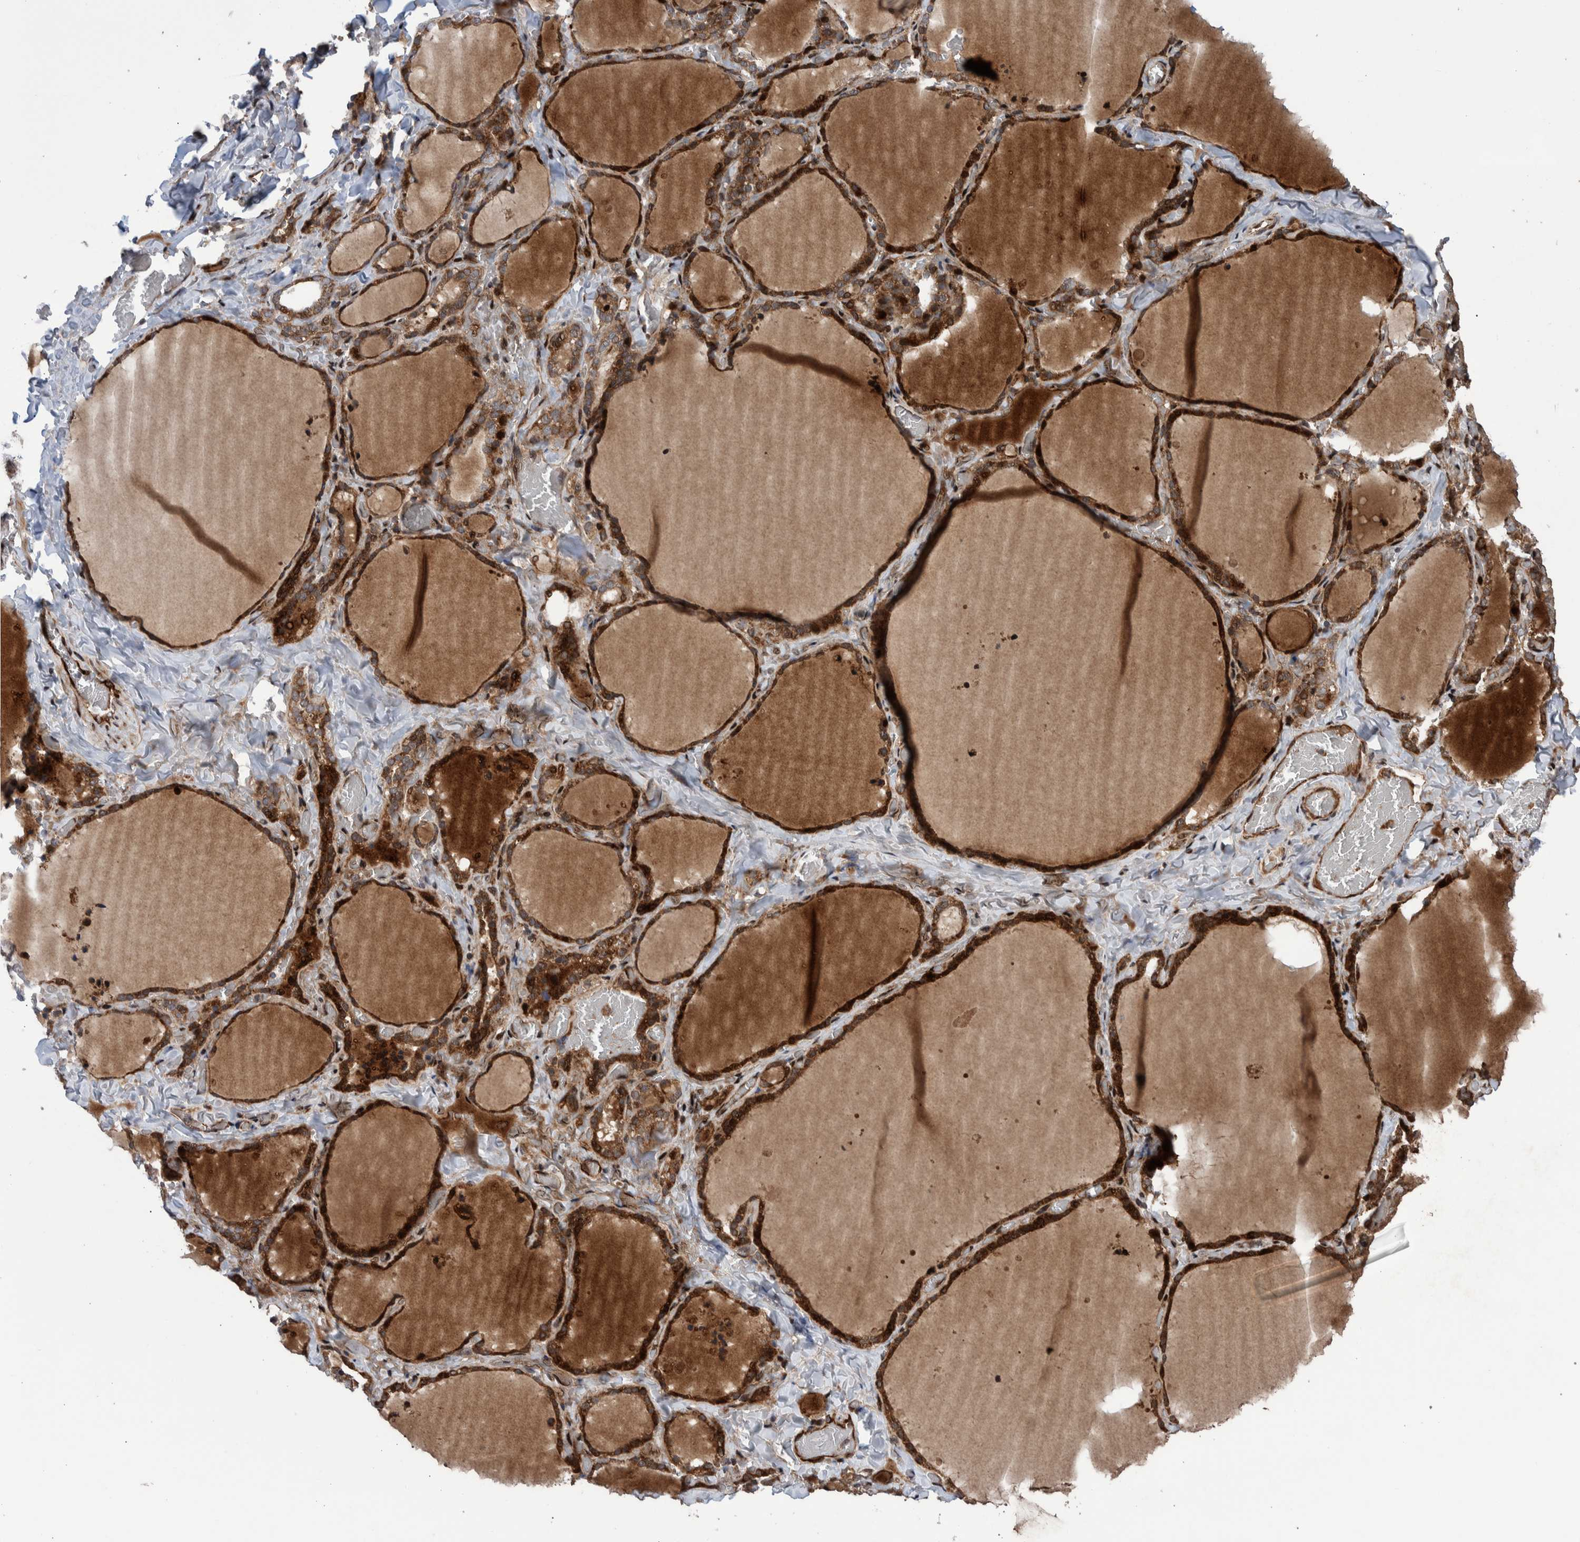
{"staining": {"intensity": "strong", "quantity": ">75%", "location": "cytoplasmic/membranous,nuclear"}, "tissue": "thyroid gland", "cell_type": "Glandular cells", "image_type": "normal", "snomed": [{"axis": "morphology", "description": "Normal tissue, NOS"}, {"axis": "topography", "description": "Thyroid gland"}], "caption": "Protein expression analysis of unremarkable thyroid gland reveals strong cytoplasmic/membranous,nuclear staining in about >75% of glandular cells. Ihc stains the protein of interest in brown and the nuclei are stained blue.", "gene": "SHISA6", "patient": {"sex": "female", "age": 22}}